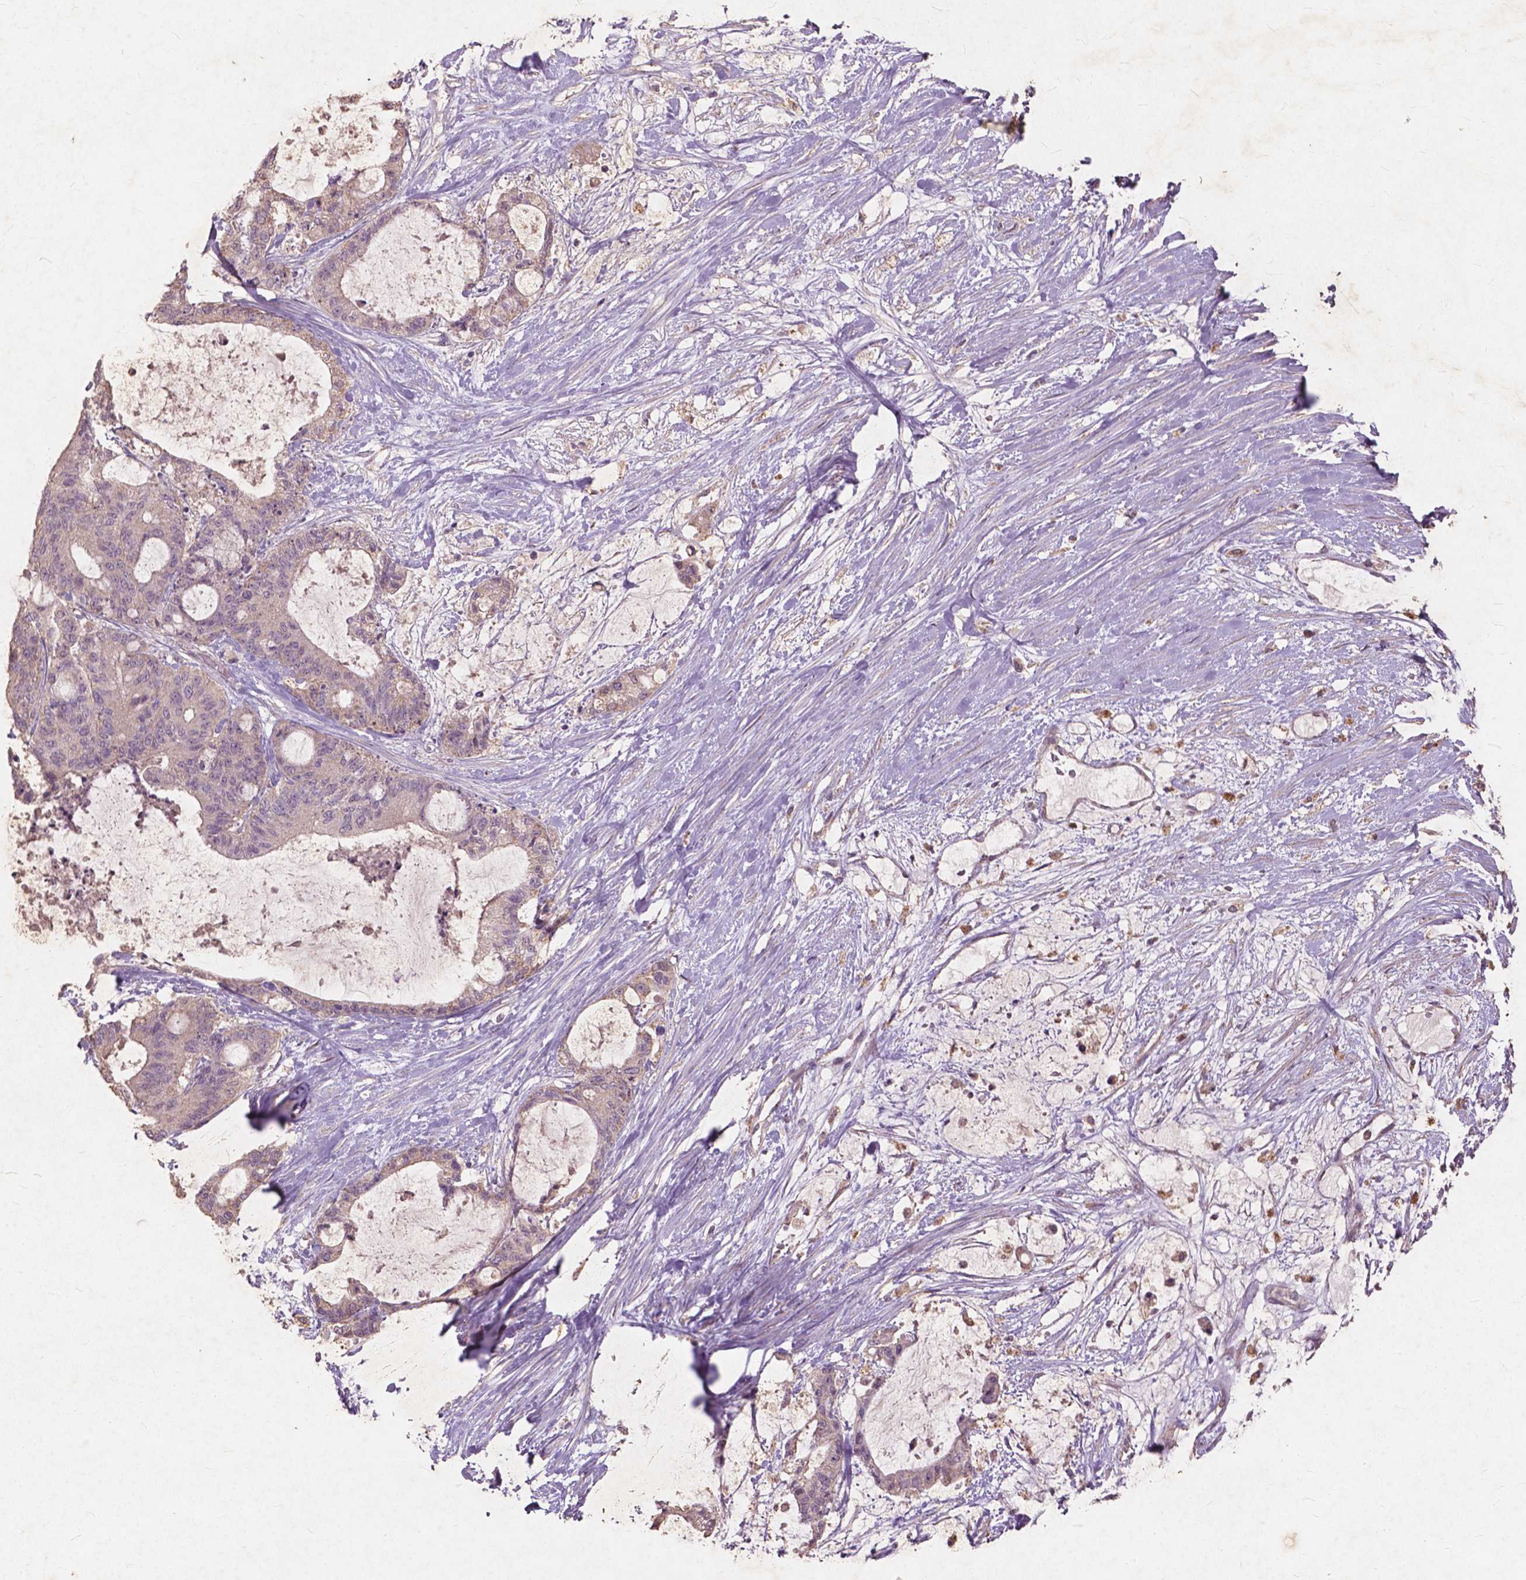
{"staining": {"intensity": "weak", "quantity": ">75%", "location": "cytoplasmic/membranous"}, "tissue": "liver cancer", "cell_type": "Tumor cells", "image_type": "cancer", "snomed": [{"axis": "morphology", "description": "Normal tissue, NOS"}, {"axis": "morphology", "description": "Cholangiocarcinoma"}, {"axis": "topography", "description": "Liver"}, {"axis": "topography", "description": "Peripheral nerve tissue"}], "caption": "This image exhibits immunohistochemistry (IHC) staining of human cholangiocarcinoma (liver), with low weak cytoplasmic/membranous positivity in approximately >75% of tumor cells.", "gene": "ST6GALNAC5", "patient": {"sex": "female", "age": 73}}